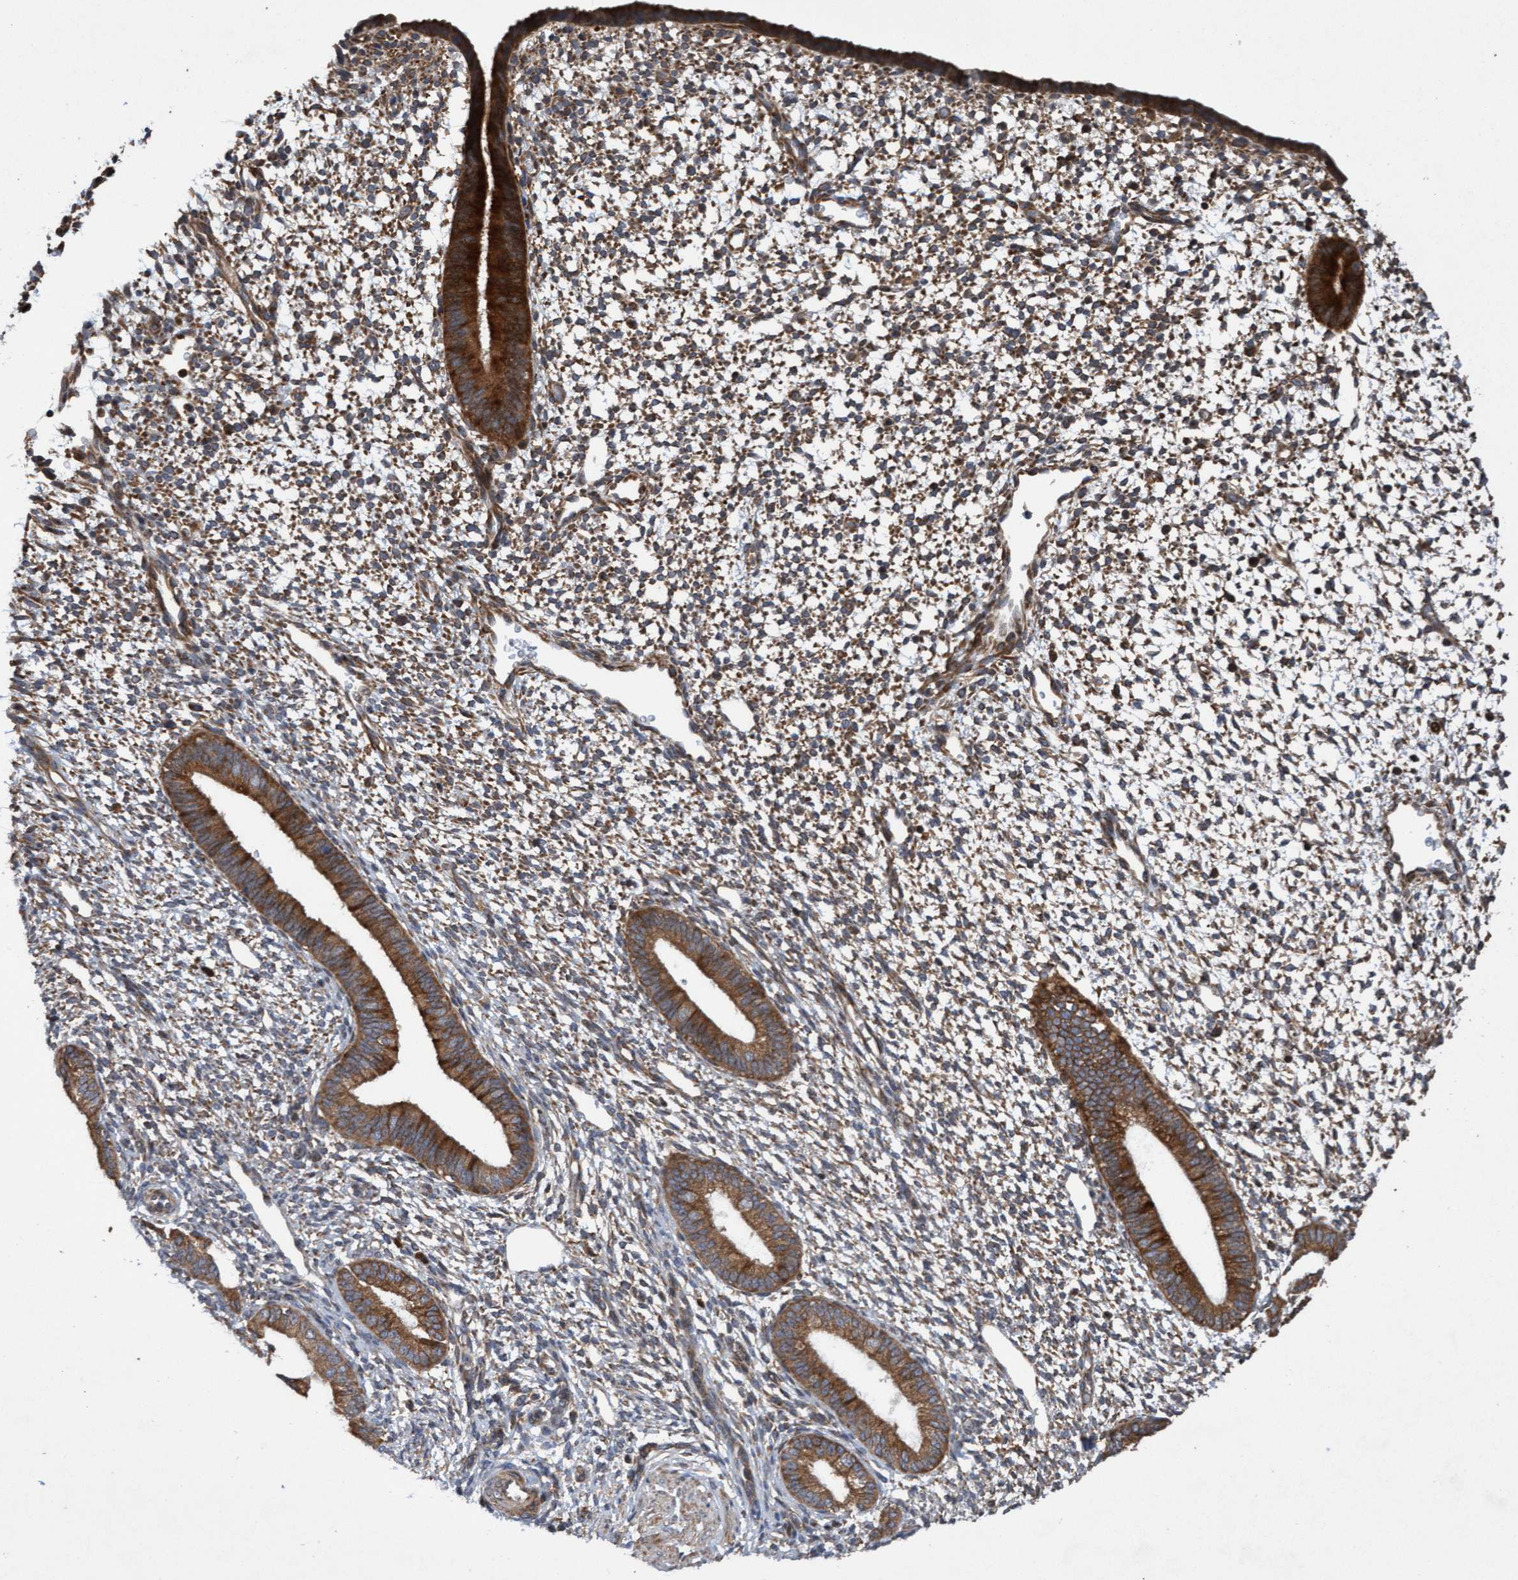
{"staining": {"intensity": "moderate", "quantity": "25%-75%", "location": "cytoplasmic/membranous"}, "tissue": "endometrium", "cell_type": "Cells in endometrial stroma", "image_type": "normal", "snomed": [{"axis": "morphology", "description": "Normal tissue, NOS"}, {"axis": "topography", "description": "Endometrium"}], "caption": "Brown immunohistochemical staining in unremarkable human endometrium reveals moderate cytoplasmic/membranous positivity in approximately 25%-75% of cells in endometrial stroma. The staining was performed using DAB (3,3'-diaminobenzidine), with brown indicating positive protein expression. Nuclei are stained blue with hematoxylin.", "gene": "ELP5", "patient": {"sex": "female", "age": 46}}